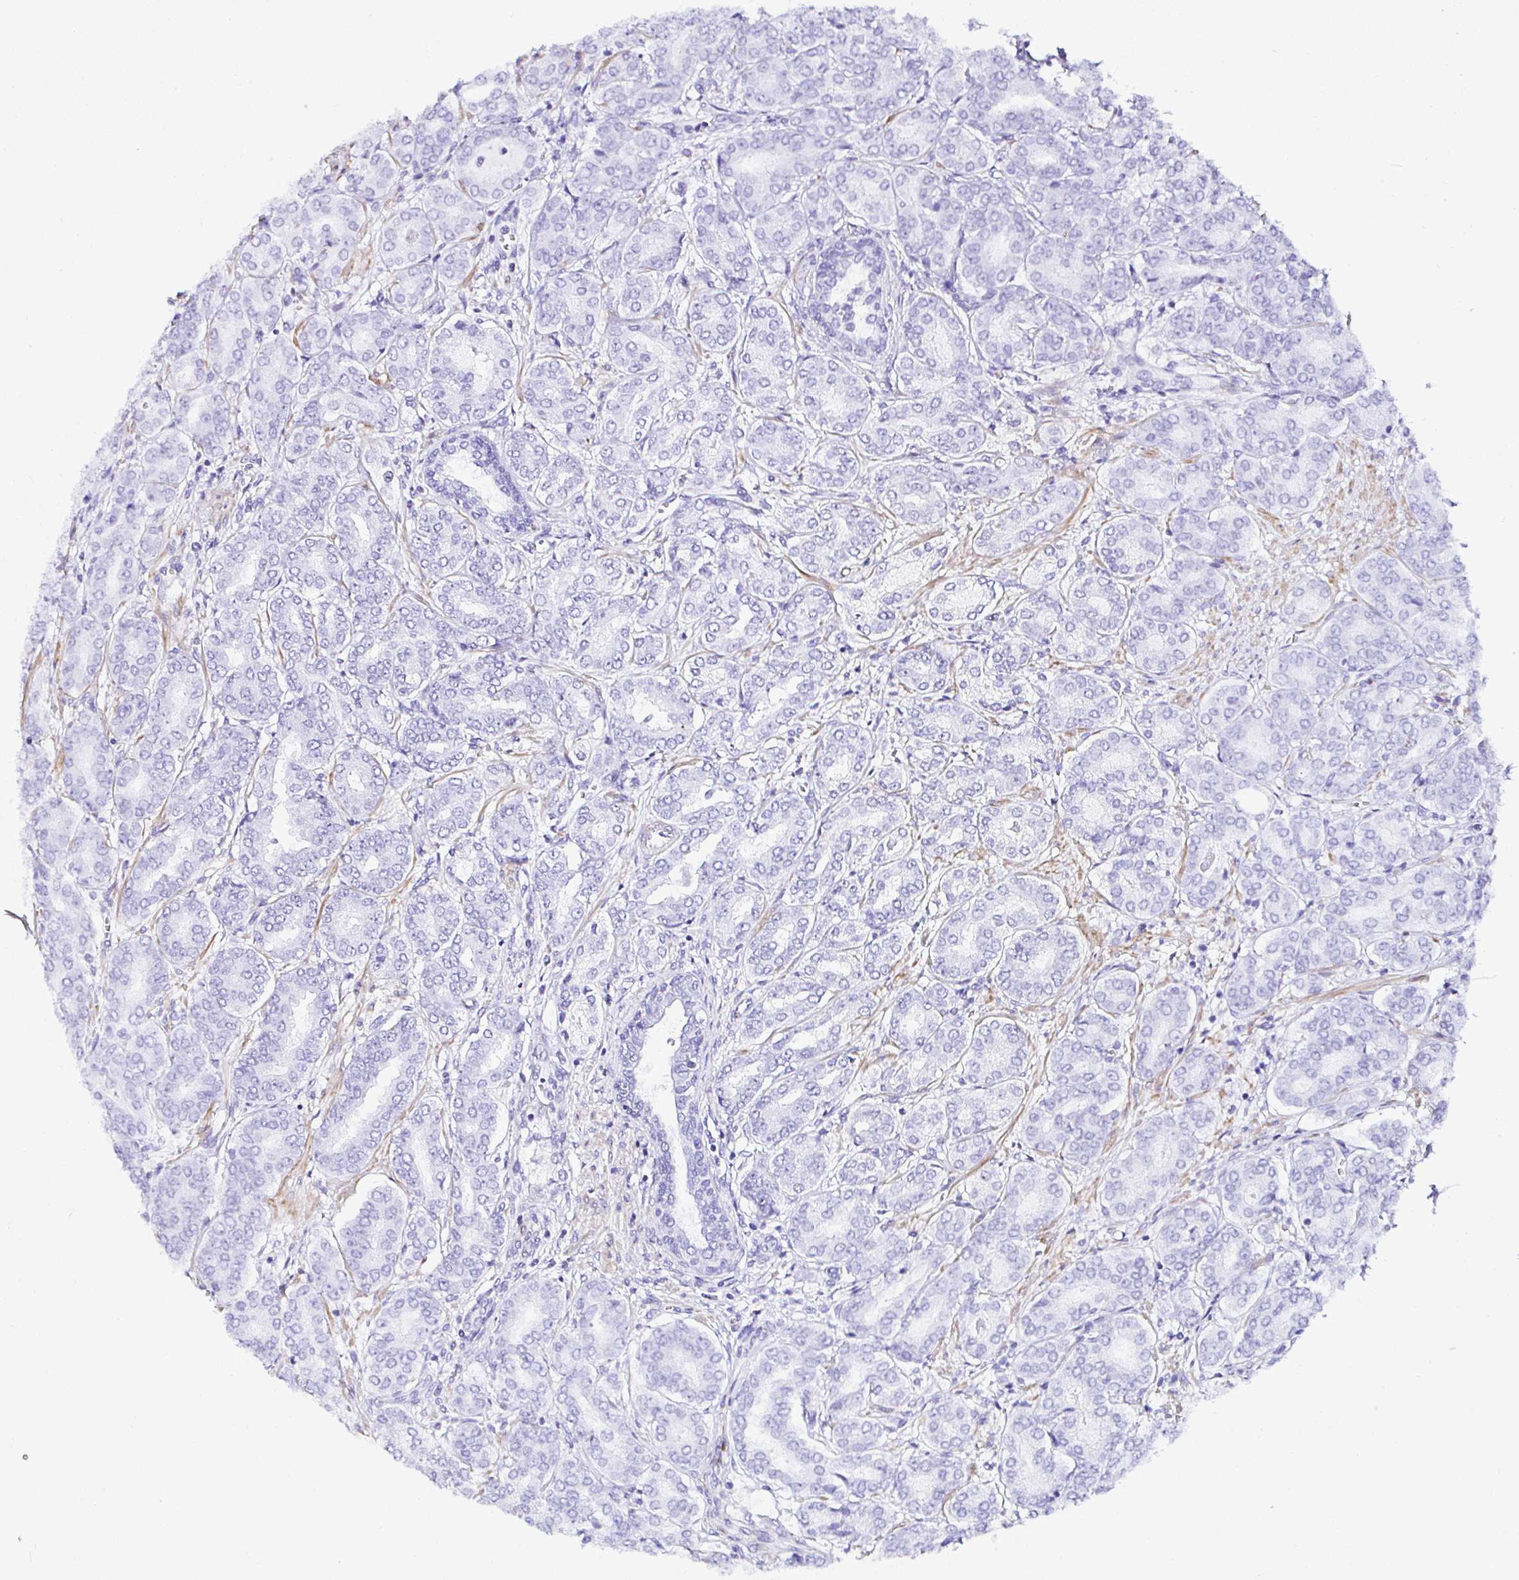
{"staining": {"intensity": "negative", "quantity": "none", "location": "none"}, "tissue": "prostate cancer", "cell_type": "Tumor cells", "image_type": "cancer", "snomed": [{"axis": "morphology", "description": "Adenocarcinoma, High grade"}, {"axis": "topography", "description": "Prostate"}], "caption": "DAB immunohistochemical staining of adenocarcinoma (high-grade) (prostate) reveals no significant expression in tumor cells.", "gene": "DEPDC5", "patient": {"sex": "male", "age": 72}}